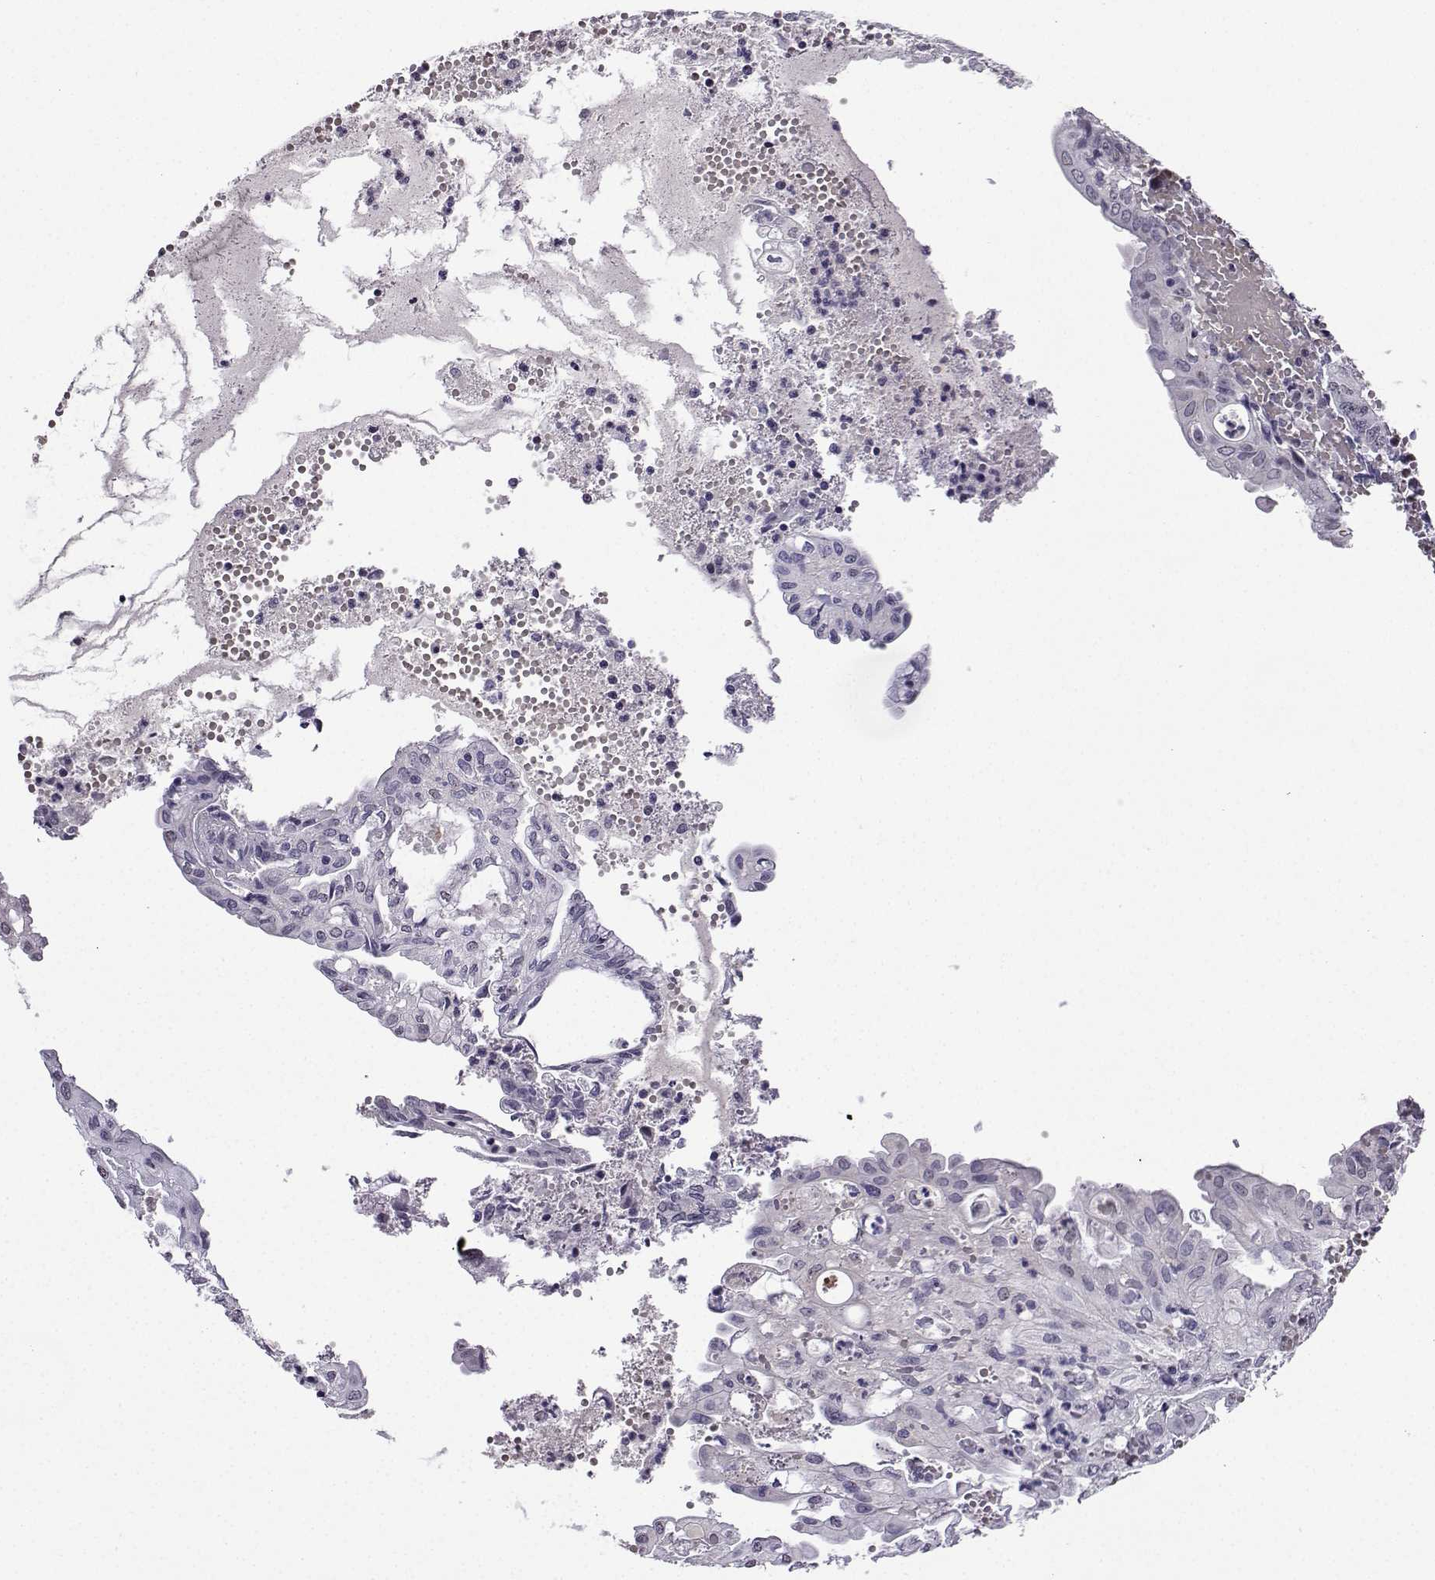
{"staining": {"intensity": "negative", "quantity": "none", "location": "none"}, "tissue": "endometrial cancer", "cell_type": "Tumor cells", "image_type": "cancer", "snomed": [{"axis": "morphology", "description": "Adenocarcinoma, NOS"}, {"axis": "topography", "description": "Endometrium"}], "caption": "This is an IHC photomicrograph of human endometrial cancer (adenocarcinoma). There is no positivity in tumor cells.", "gene": "LRFN2", "patient": {"sex": "female", "age": 68}}